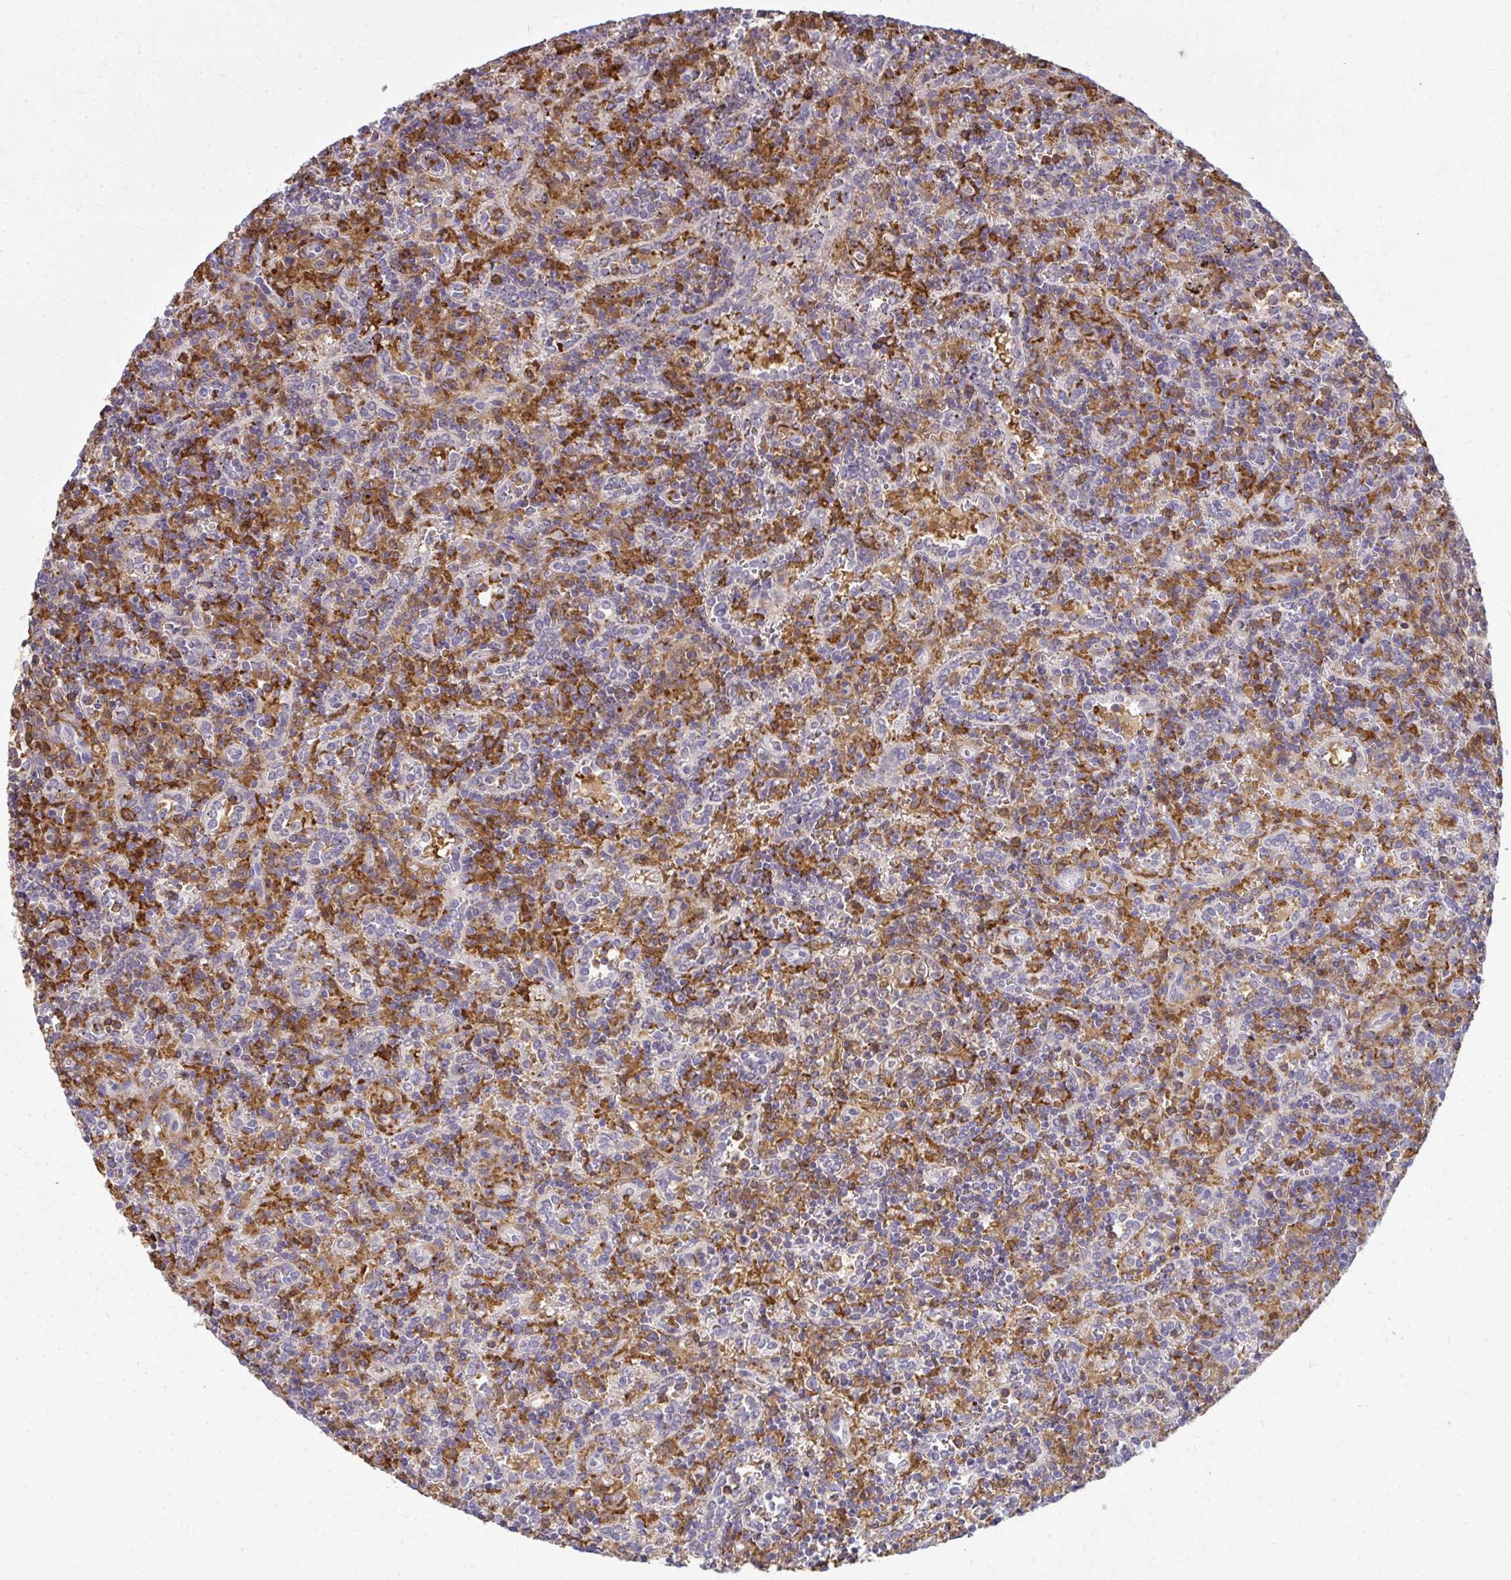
{"staining": {"intensity": "strong", "quantity": "<25%", "location": "cytoplasmic/membranous"}, "tissue": "lymphoma", "cell_type": "Tumor cells", "image_type": "cancer", "snomed": [{"axis": "morphology", "description": "Malignant lymphoma, non-Hodgkin's type, Low grade"}, {"axis": "topography", "description": "Spleen"}], "caption": "High-power microscopy captured an immunohistochemistry (IHC) image of lymphoma, revealing strong cytoplasmic/membranous staining in about <25% of tumor cells.", "gene": "AP5M1", "patient": {"sex": "male", "age": 67}}